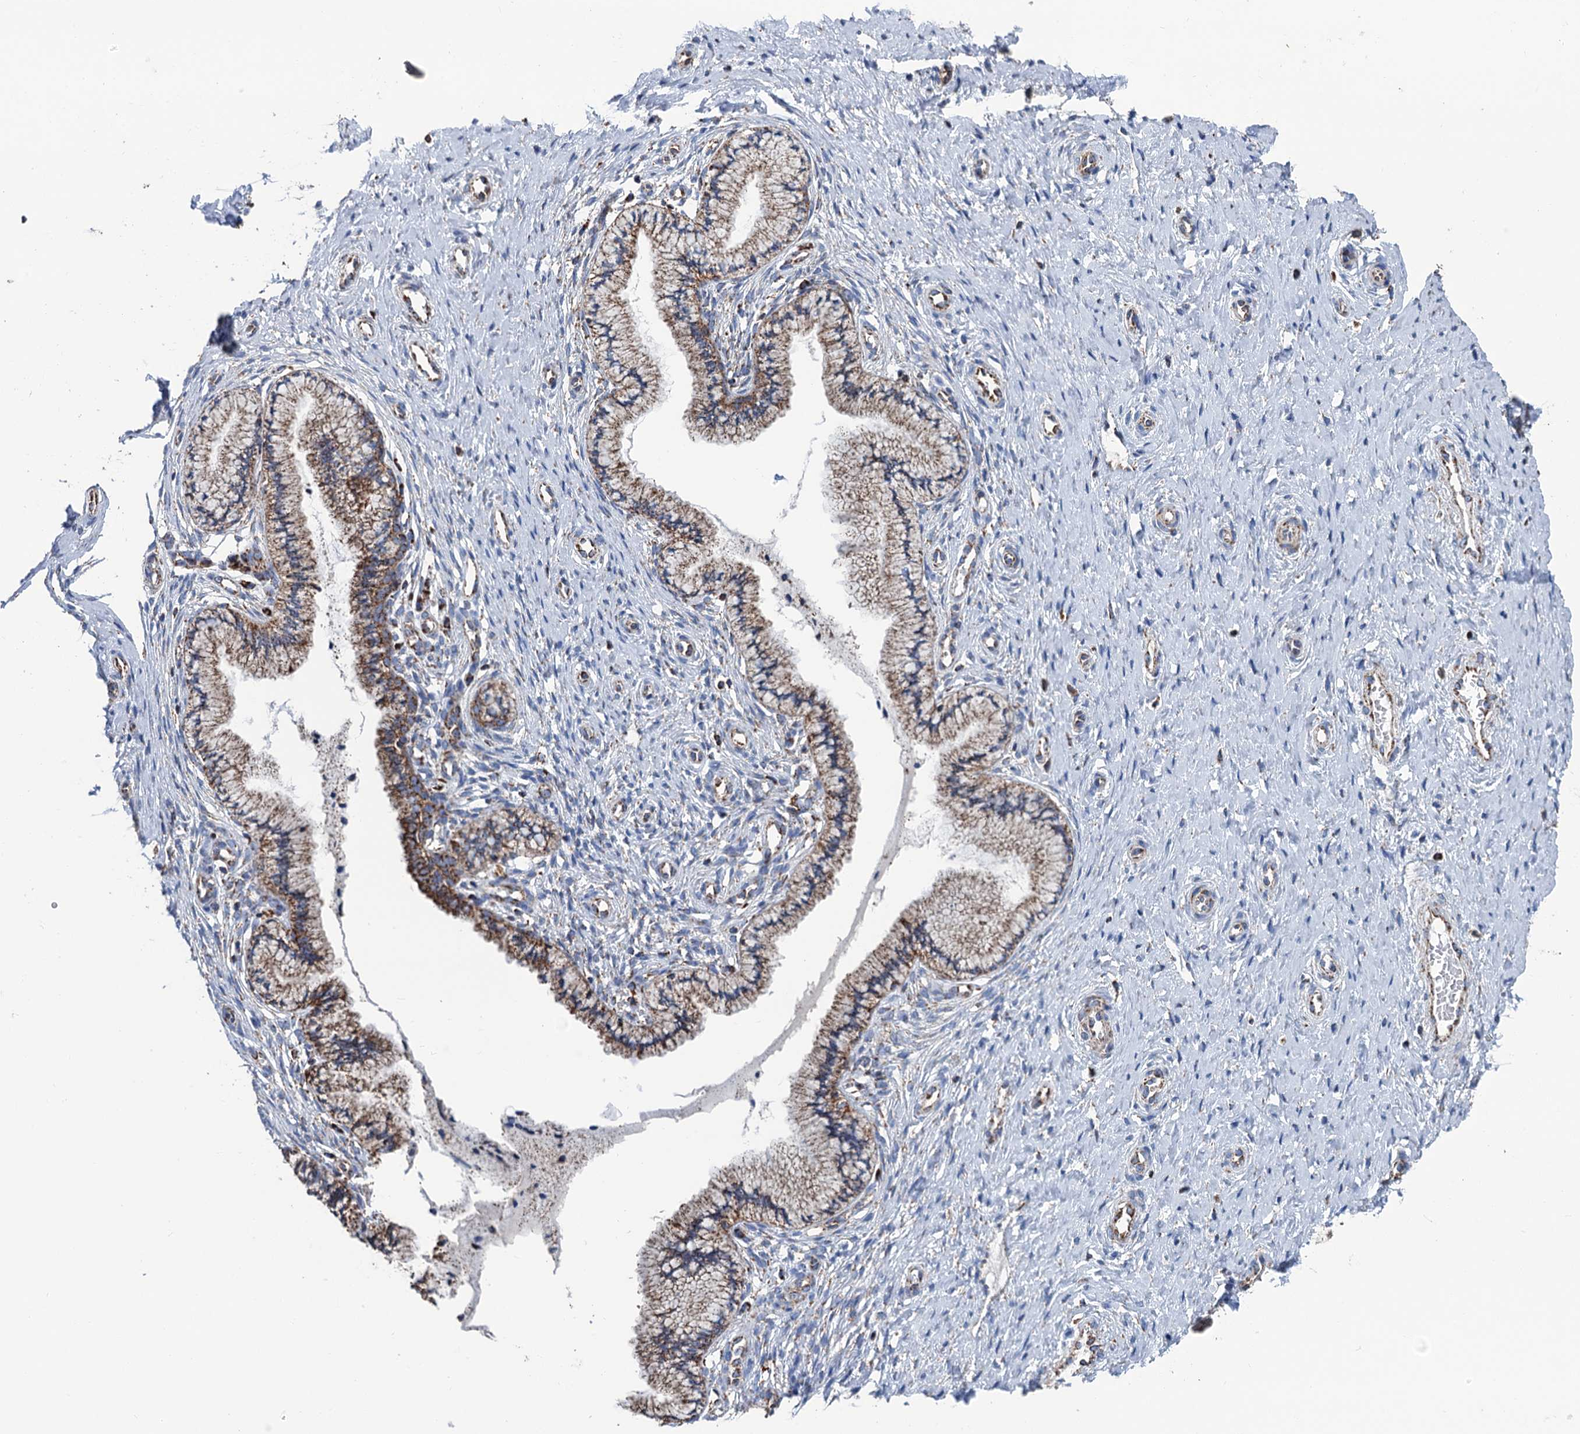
{"staining": {"intensity": "moderate", "quantity": ">75%", "location": "cytoplasmic/membranous"}, "tissue": "cervix", "cell_type": "Glandular cells", "image_type": "normal", "snomed": [{"axis": "morphology", "description": "Normal tissue, NOS"}, {"axis": "topography", "description": "Cervix"}], "caption": "High-magnification brightfield microscopy of unremarkable cervix stained with DAB (brown) and counterstained with hematoxylin (blue). glandular cells exhibit moderate cytoplasmic/membranous staining is appreciated in approximately>75% of cells.", "gene": "IVD", "patient": {"sex": "female", "age": 36}}